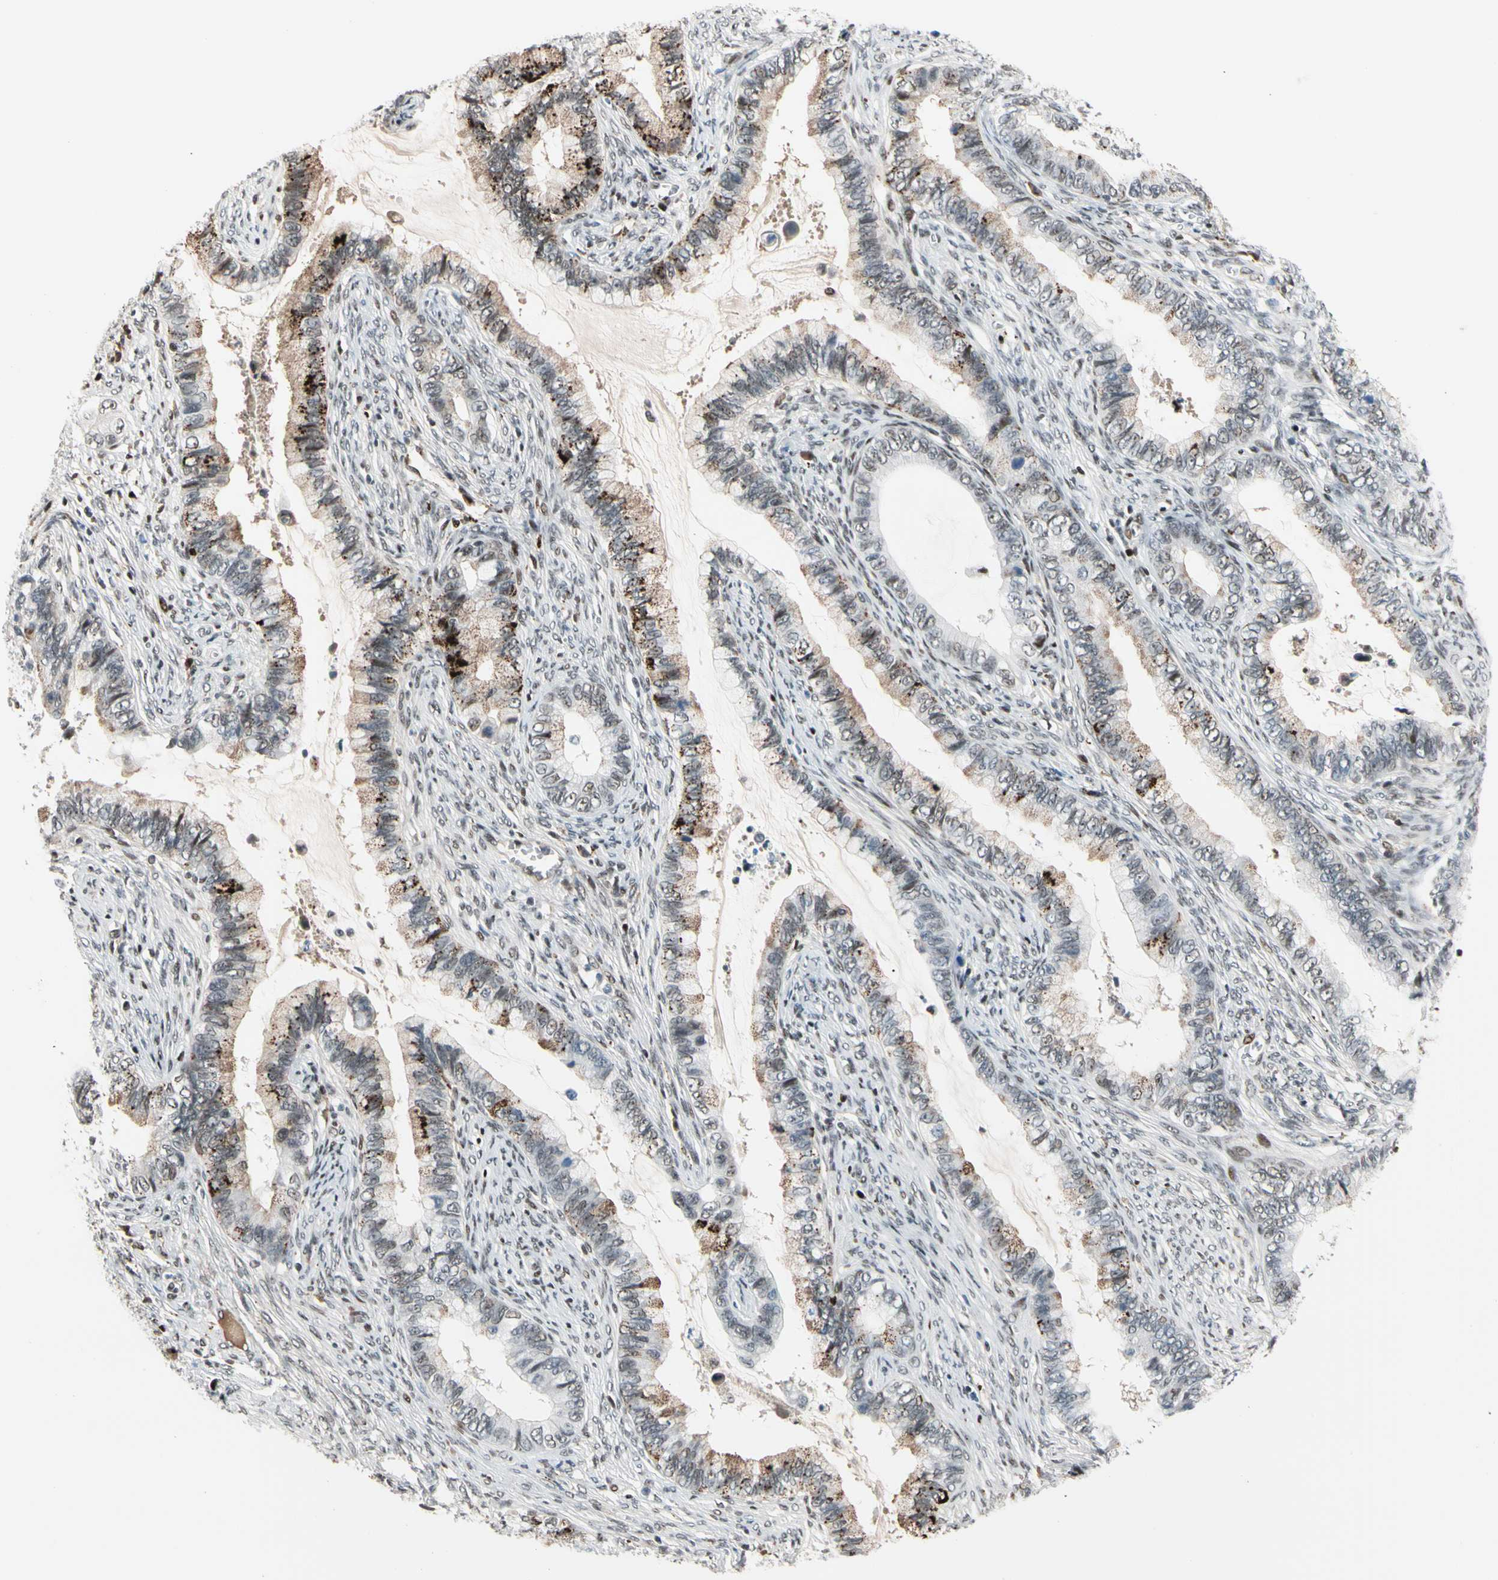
{"staining": {"intensity": "weak", "quantity": "25%-75%", "location": "nuclear"}, "tissue": "cervical cancer", "cell_type": "Tumor cells", "image_type": "cancer", "snomed": [{"axis": "morphology", "description": "Adenocarcinoma, NOS"}, {"axis": "topography", "description": "Cervix"}], "caption": "Tumor cells show low levels of weak nuclear expression in approximately 25%-75% of cells in adenocarcinoma (cervical).", "gene": "FOXO3", "patient": {"sex": "female", "age": 44}}